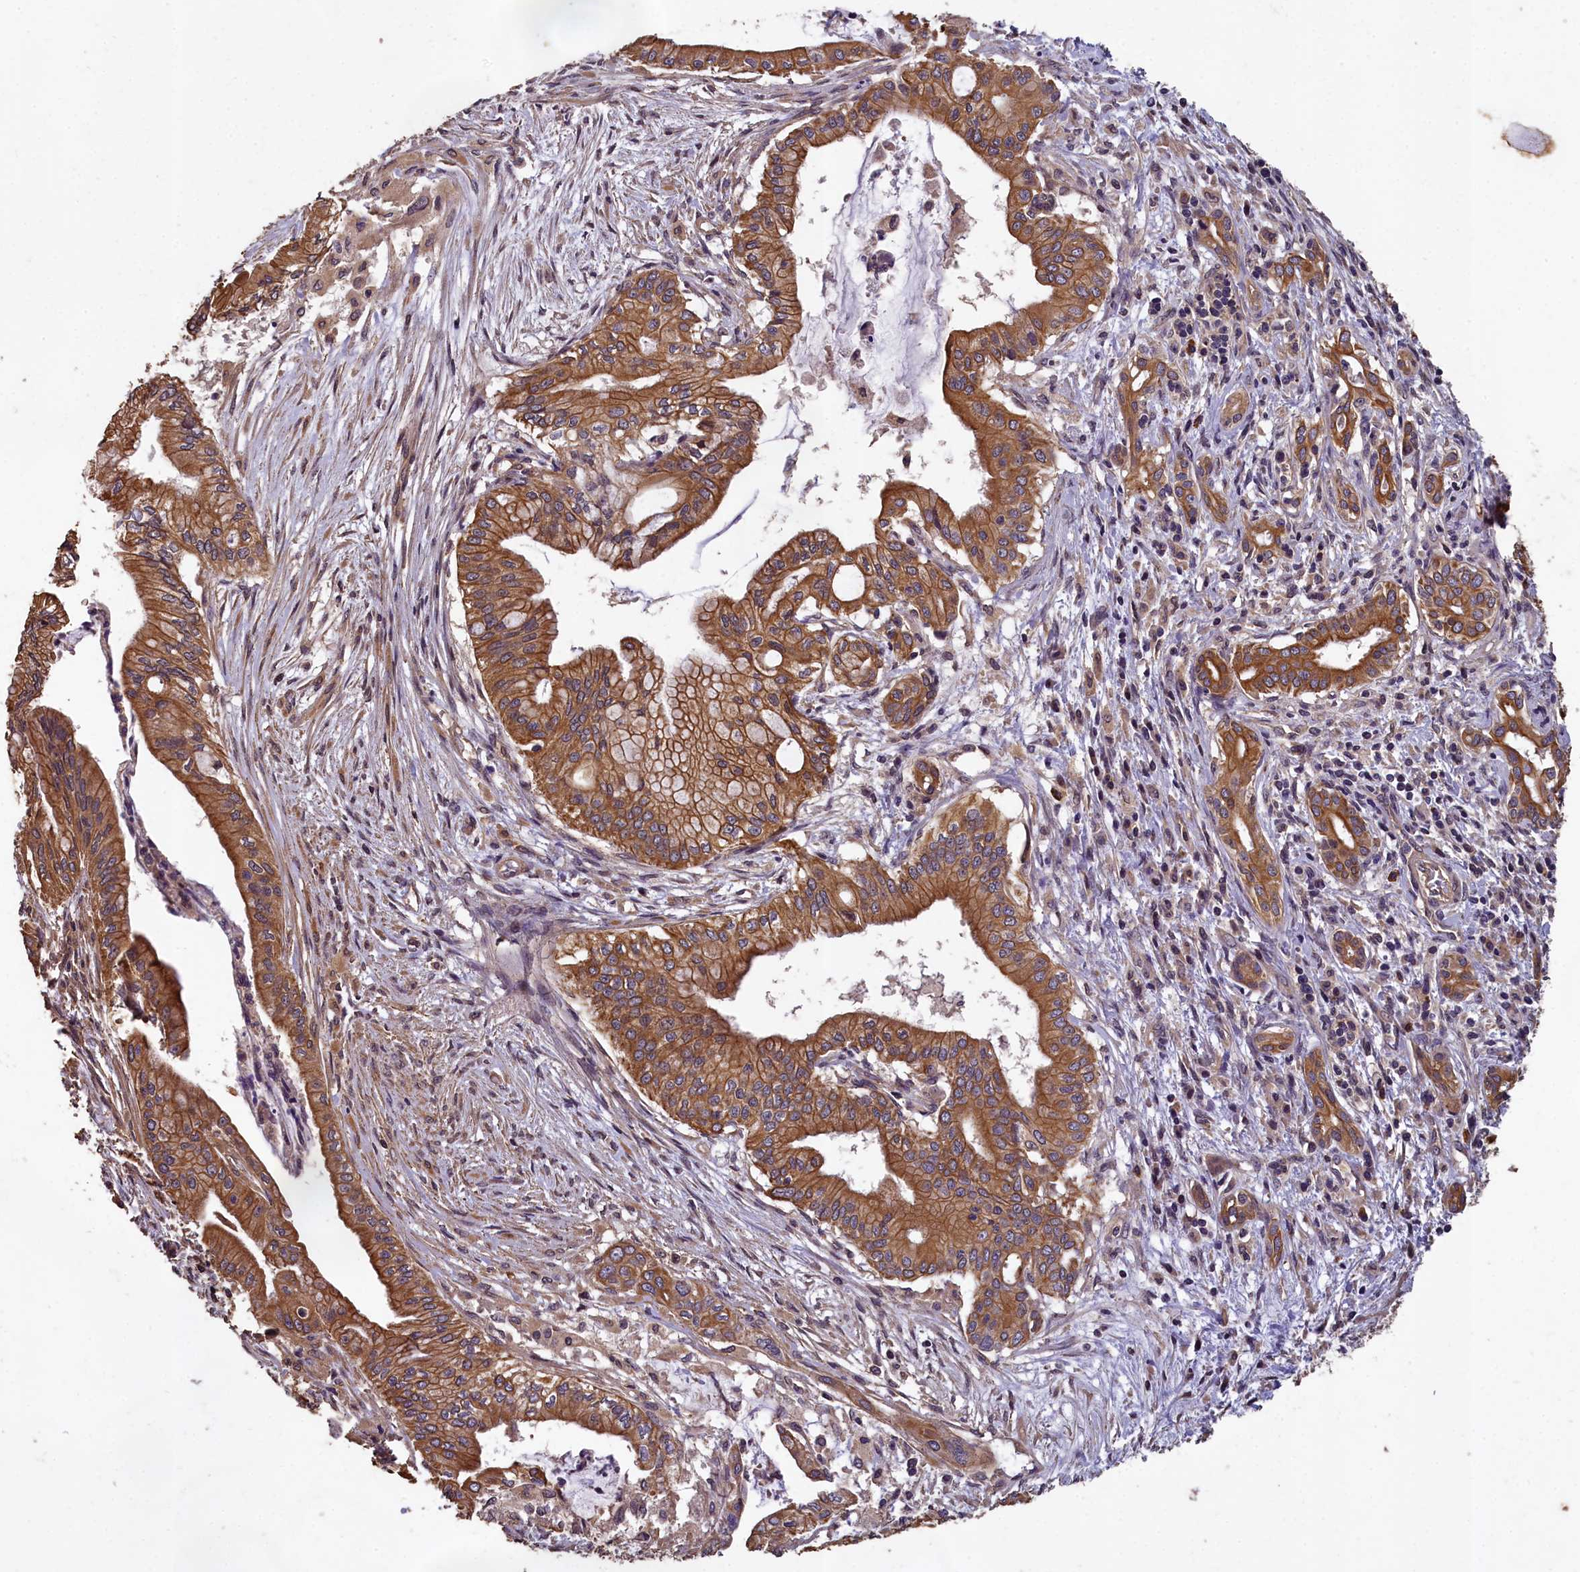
{"staining": {"intensity": "moderate", "quantity": ">75%", "location": "cytoplasmic/membranous"}, "tissue": "pancreatic cancer", "cell_type": "Tumor cells", "image_type": "cancer", "snomed": [{"axis": "morphology", "description": "Adenocarcinoma, NOS"}, {"axis": "topography", "description": "Pancreas"}], "caption": "DAB (3,3'-diaminobenzidine) immunohistochemical staining of pancreatic adenocarcinoma demonstrates moderate cytoplasmic/membranous protein staining in about >75% of tumor cells. (Brightfield microscopy of DAB IHC at high magnification).", "gene": "CHD9", "patient": {"sex": "male", "age": 46}}